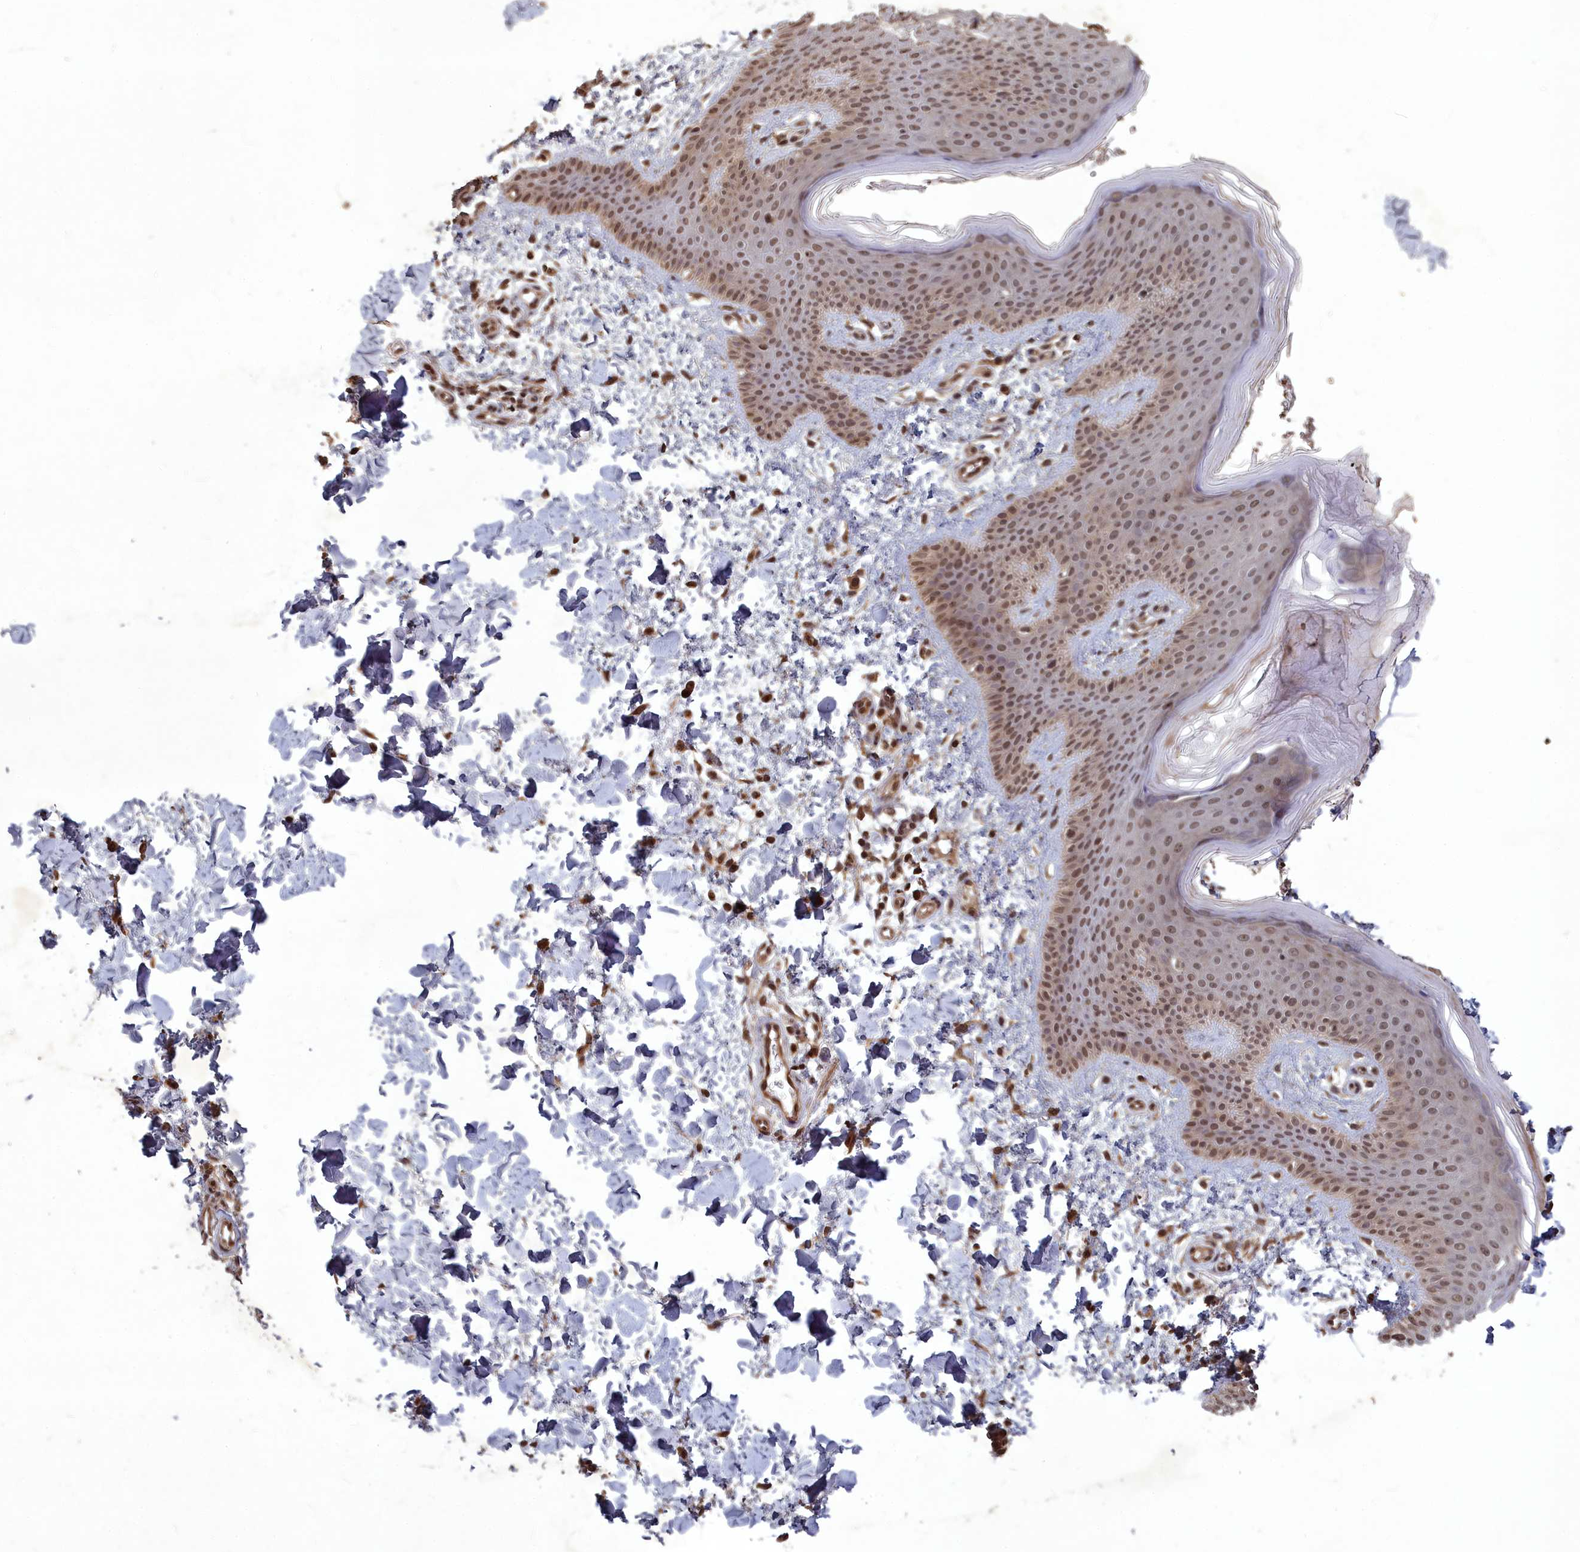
{"staining": {"intensity": "strong", "quantity": ">75%", "location": "cytoplasmic/membranous,nuclear"}, "tissue": "skin", "cell_type": "Fibroblasts", "image_type": "normal", "snomed": [{"axis": "morphology", "description": "Normal tissue, NOS"}, {"axis": "topography", "description": "Skin"}], "caption": "Skin stained for a protein exhibits strong cytoplasmic/membranous,nuclear positivity in fibroblasts. (DAB = brown stain, brightfield microscopy at high magnification).", "gene": "SRMS", "patient": {"sex": "male", "age": 36}}